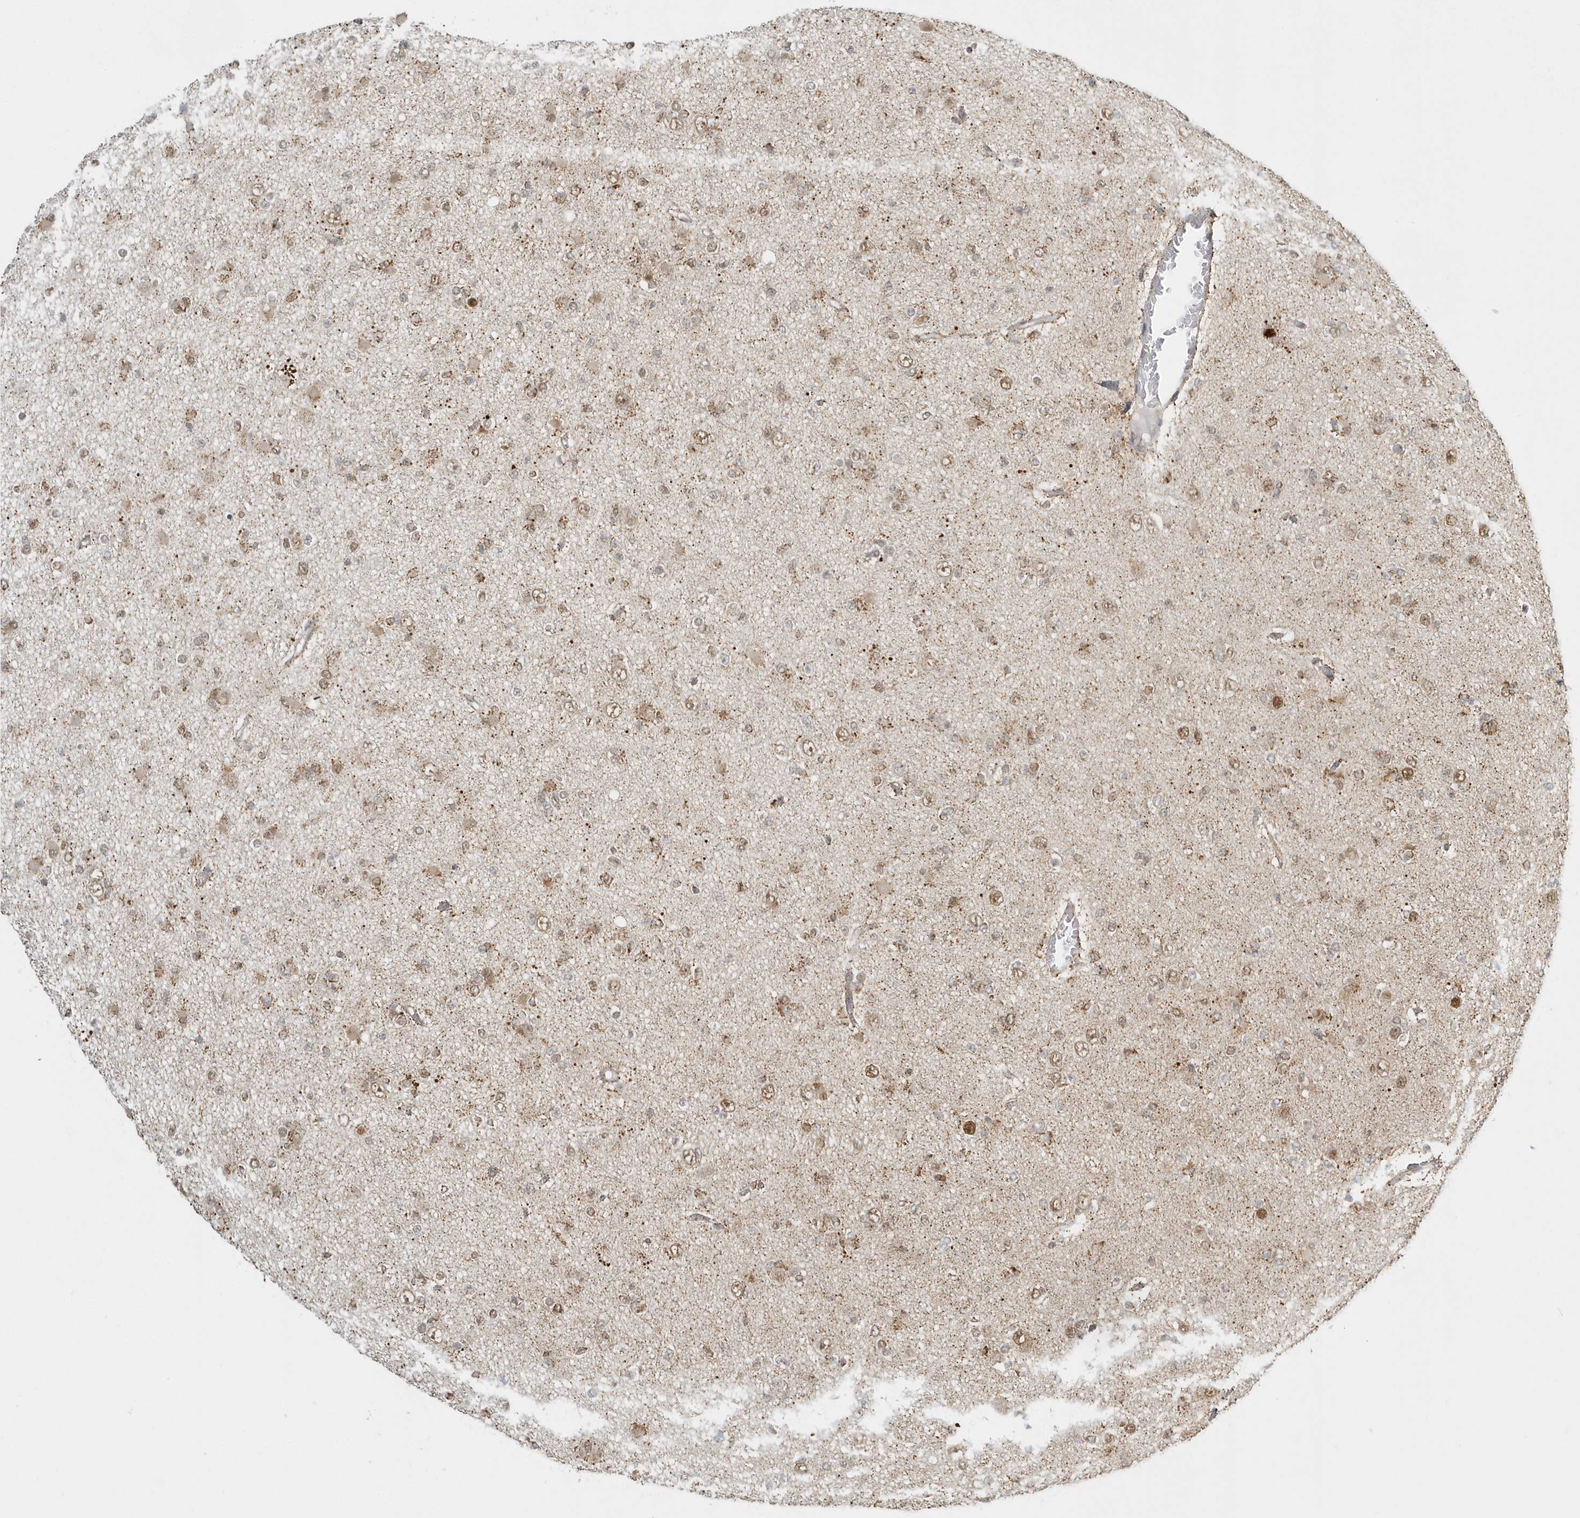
{"staining": {"intensity": "moderate", "quantity": "25%-75%", "location": "cytoplasmic/membranous,nuclear"}, "tissue": "glioma", "cell_type": "Tumor cells", "image_type": "cancer", "snomed": [{"axis": "morphology", "description": "Glioma, malignant, Low grade"}, {"axis": "topography", "description": "Brain"}], "caption": "Tumor cells display moderate cytoplasmic/membranous and nuclear staining in about 25%-75% of cells in glioma.", "gene": "PSMD6", "patient": {"sex": "female", "age": 22}}